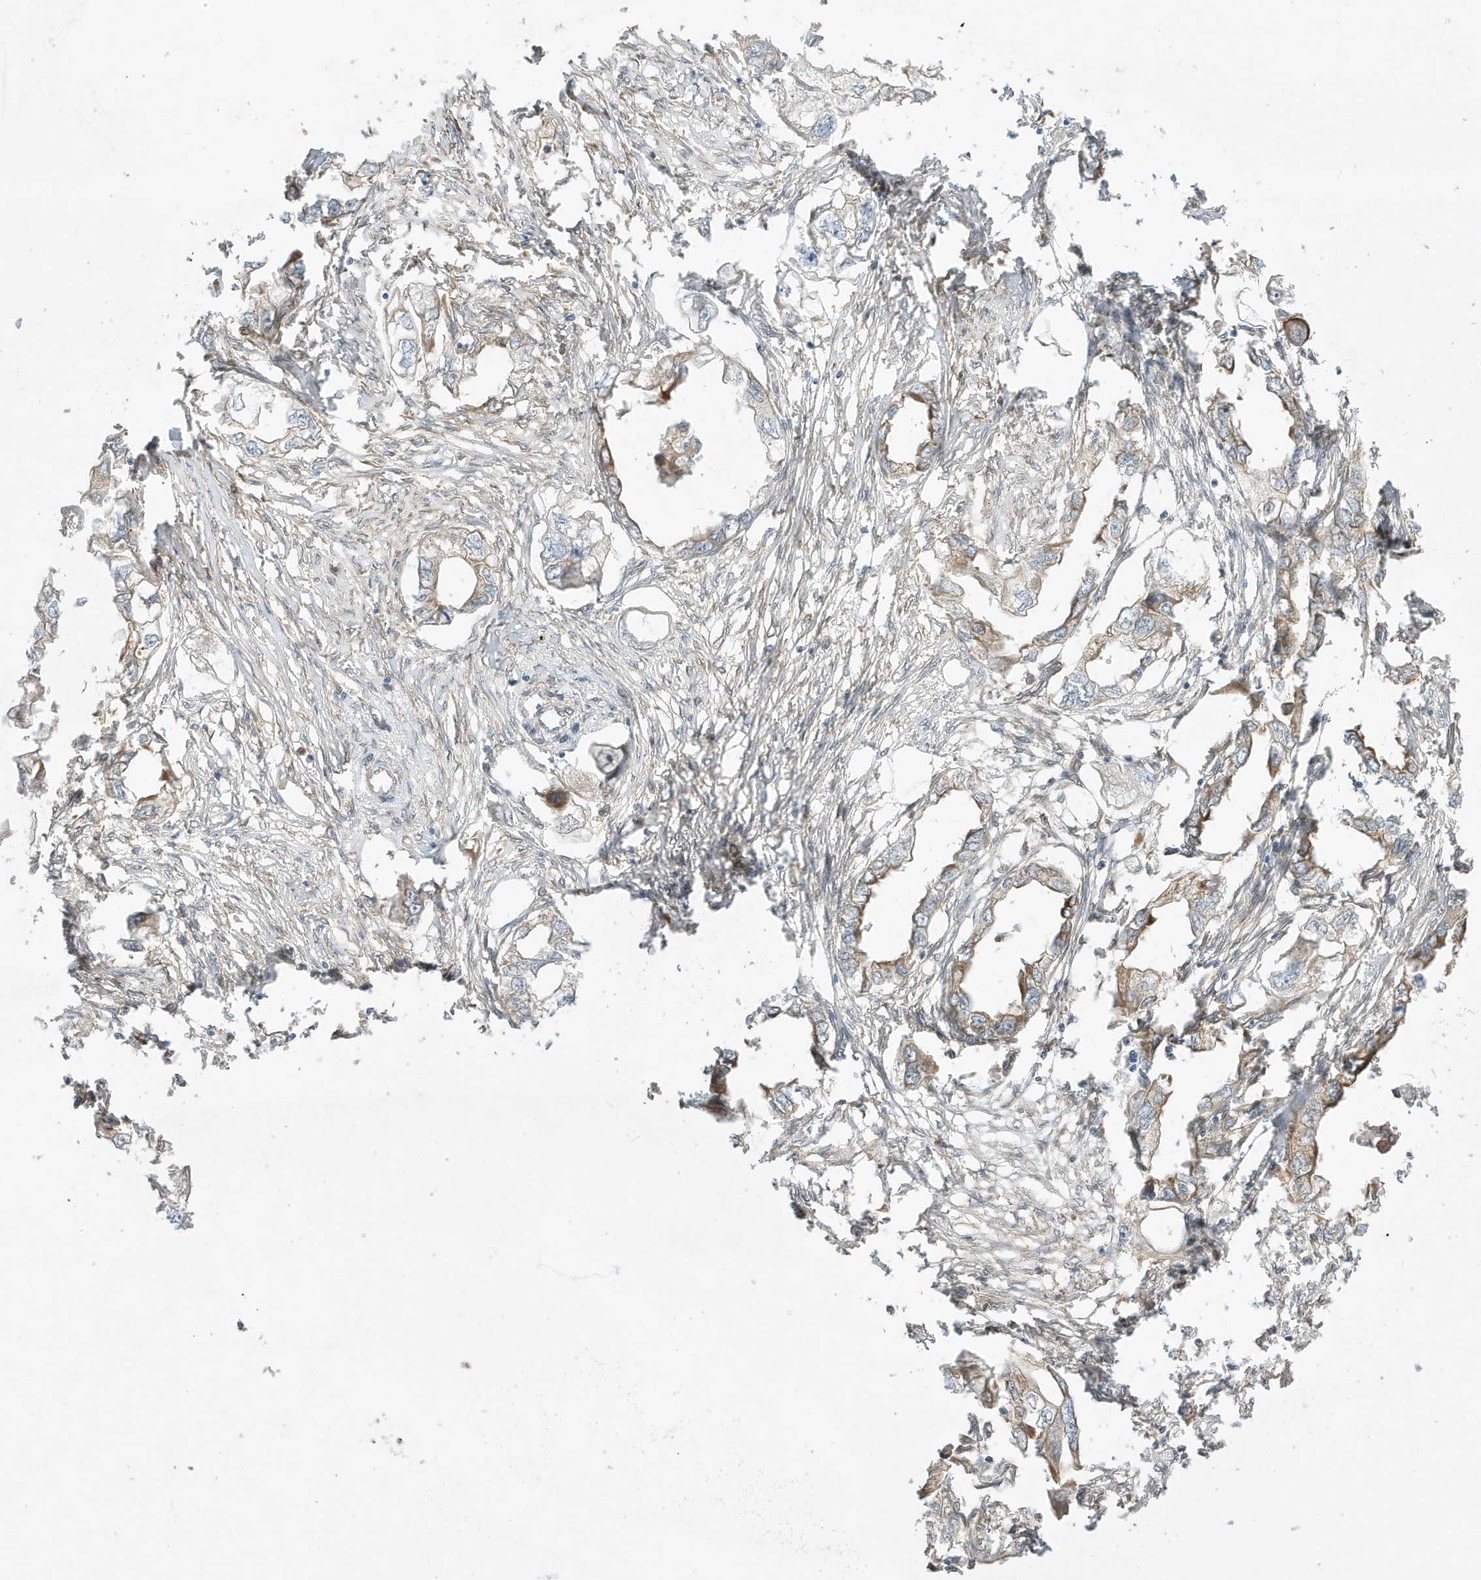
{"staining": {"intensity": "moderate", "quantity": "25%-75%", "location": "cytoplasmic/membranous"}, "tissue": "endometrial cancer", "cell_type": "Tumor cells", "image_type": "cancer", "snomed": [{"axis": "morphology", "description": "Adenocarcinoma, NOS"}, {"axis": "morphology", "description": "Adenocarcinoma, metastatic, NOS"}, {"axis": "topography", "description": "Adipose tissue"}, {"axis": "topography", "description": "Endometrium"}], "caption": "Moderate cytoplasmic/membranous staining for a protein is appreciated in approximately 25%-75% of tumor cells of endometrial cancer using immunohistochemistry (IHC).", "gene": "SCARF2", "patient": {"sex": "female", "age": 67}}